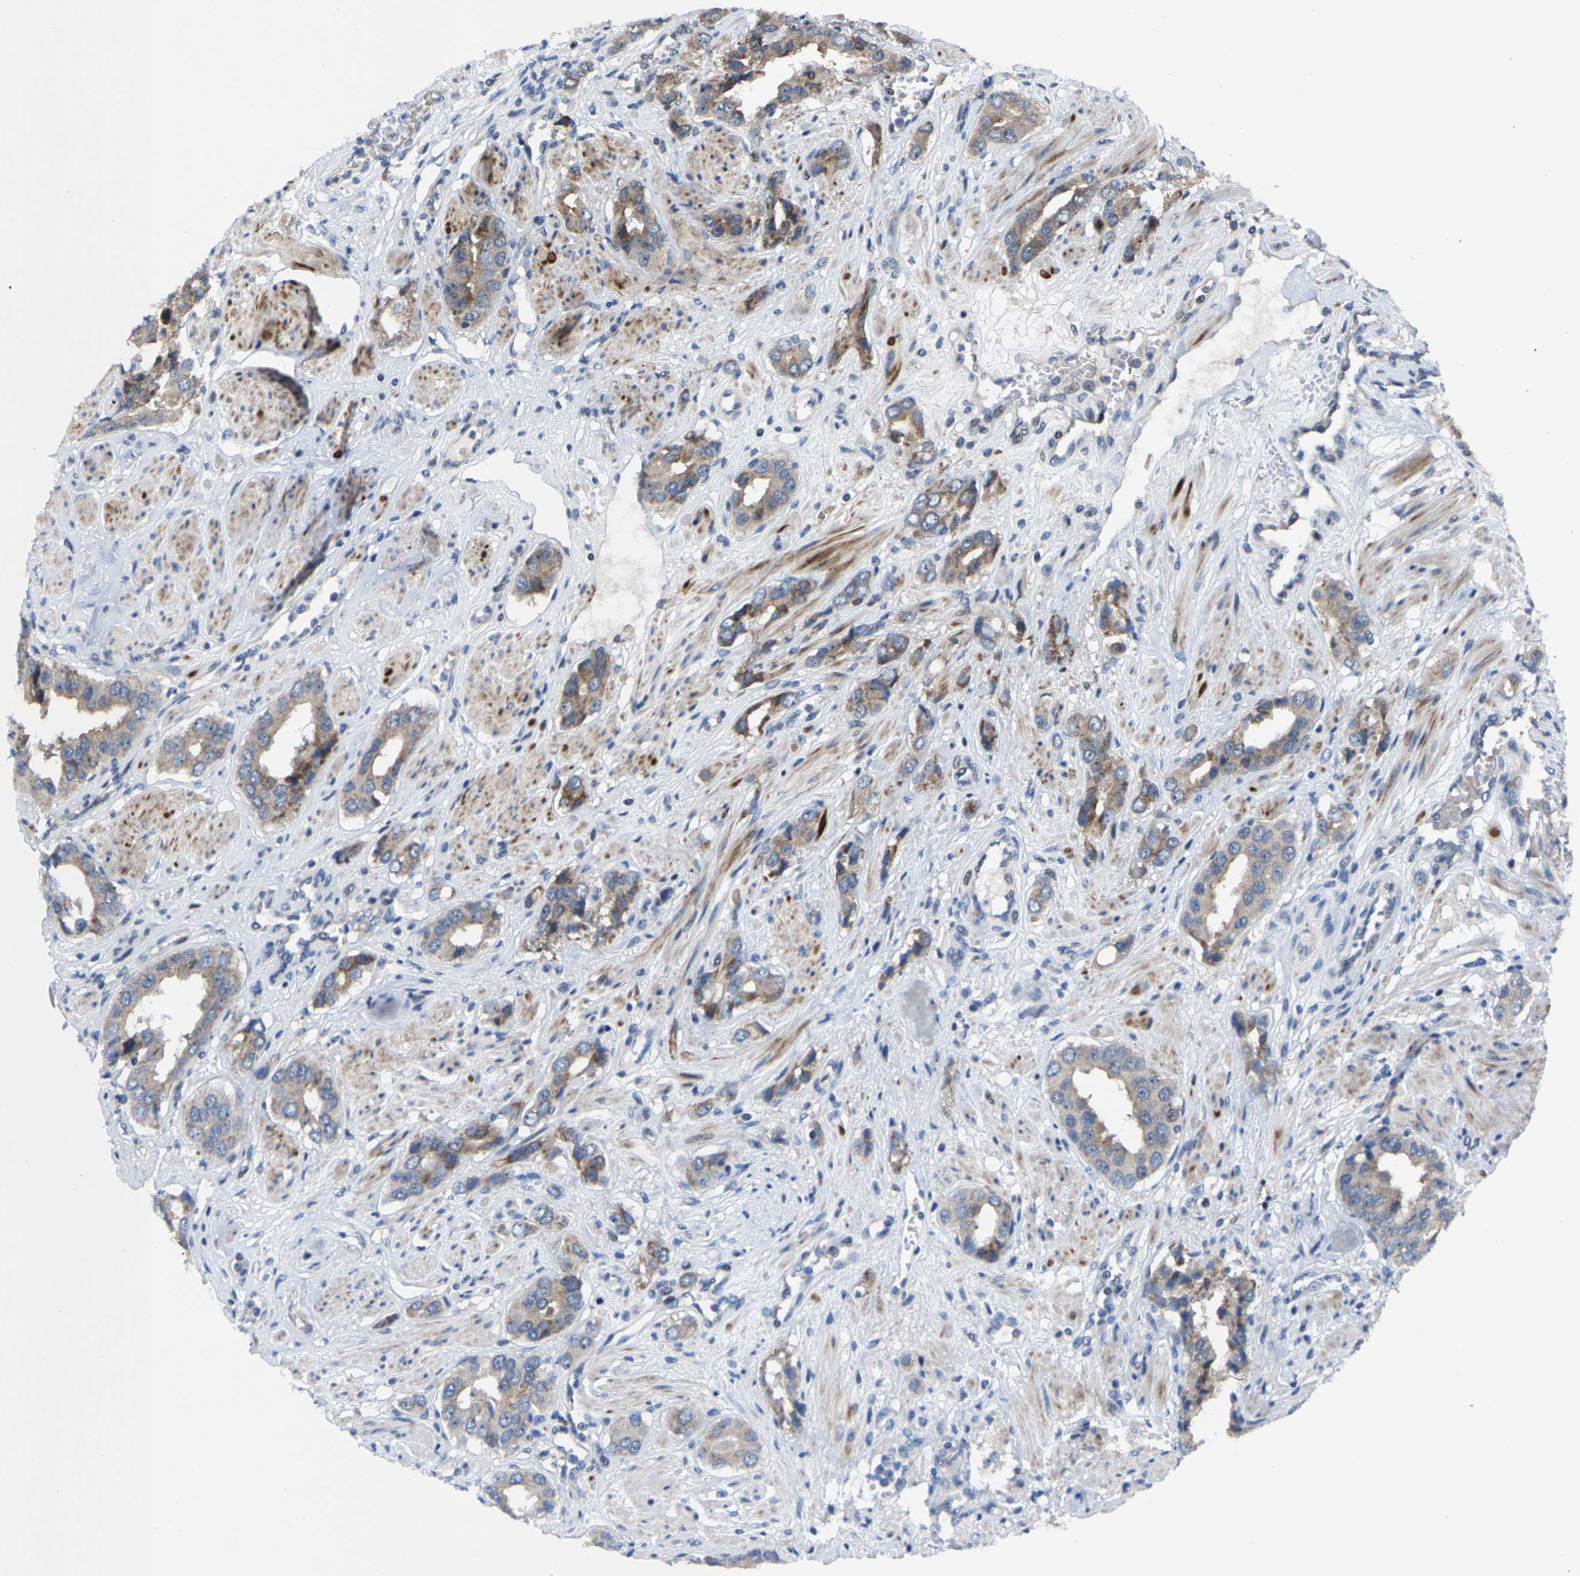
{"staining": {"intensity": "weak", "quantity": "25%-75%", "location": "cytoplasmic/membranous"}, "tissue": "prostate cancer", "cell_type": "Tumor cells", "image_type": "cancer", "snomed": [{"axis": "morphology", "description": "Adenocarcinoma, High grade"}, {"axis": "topography", "description": "Prostate"}], "caption": "IHC micrograph of human prostate adenocarcinoma (high-grade) stained for a protein (brown), which reveals low levels of weak cytoplasmic/membranous positivity in approximately 25%-75% of tumor cells.", "gene": "HAUS6", "patient": {"sex": "male", "age": 52}}